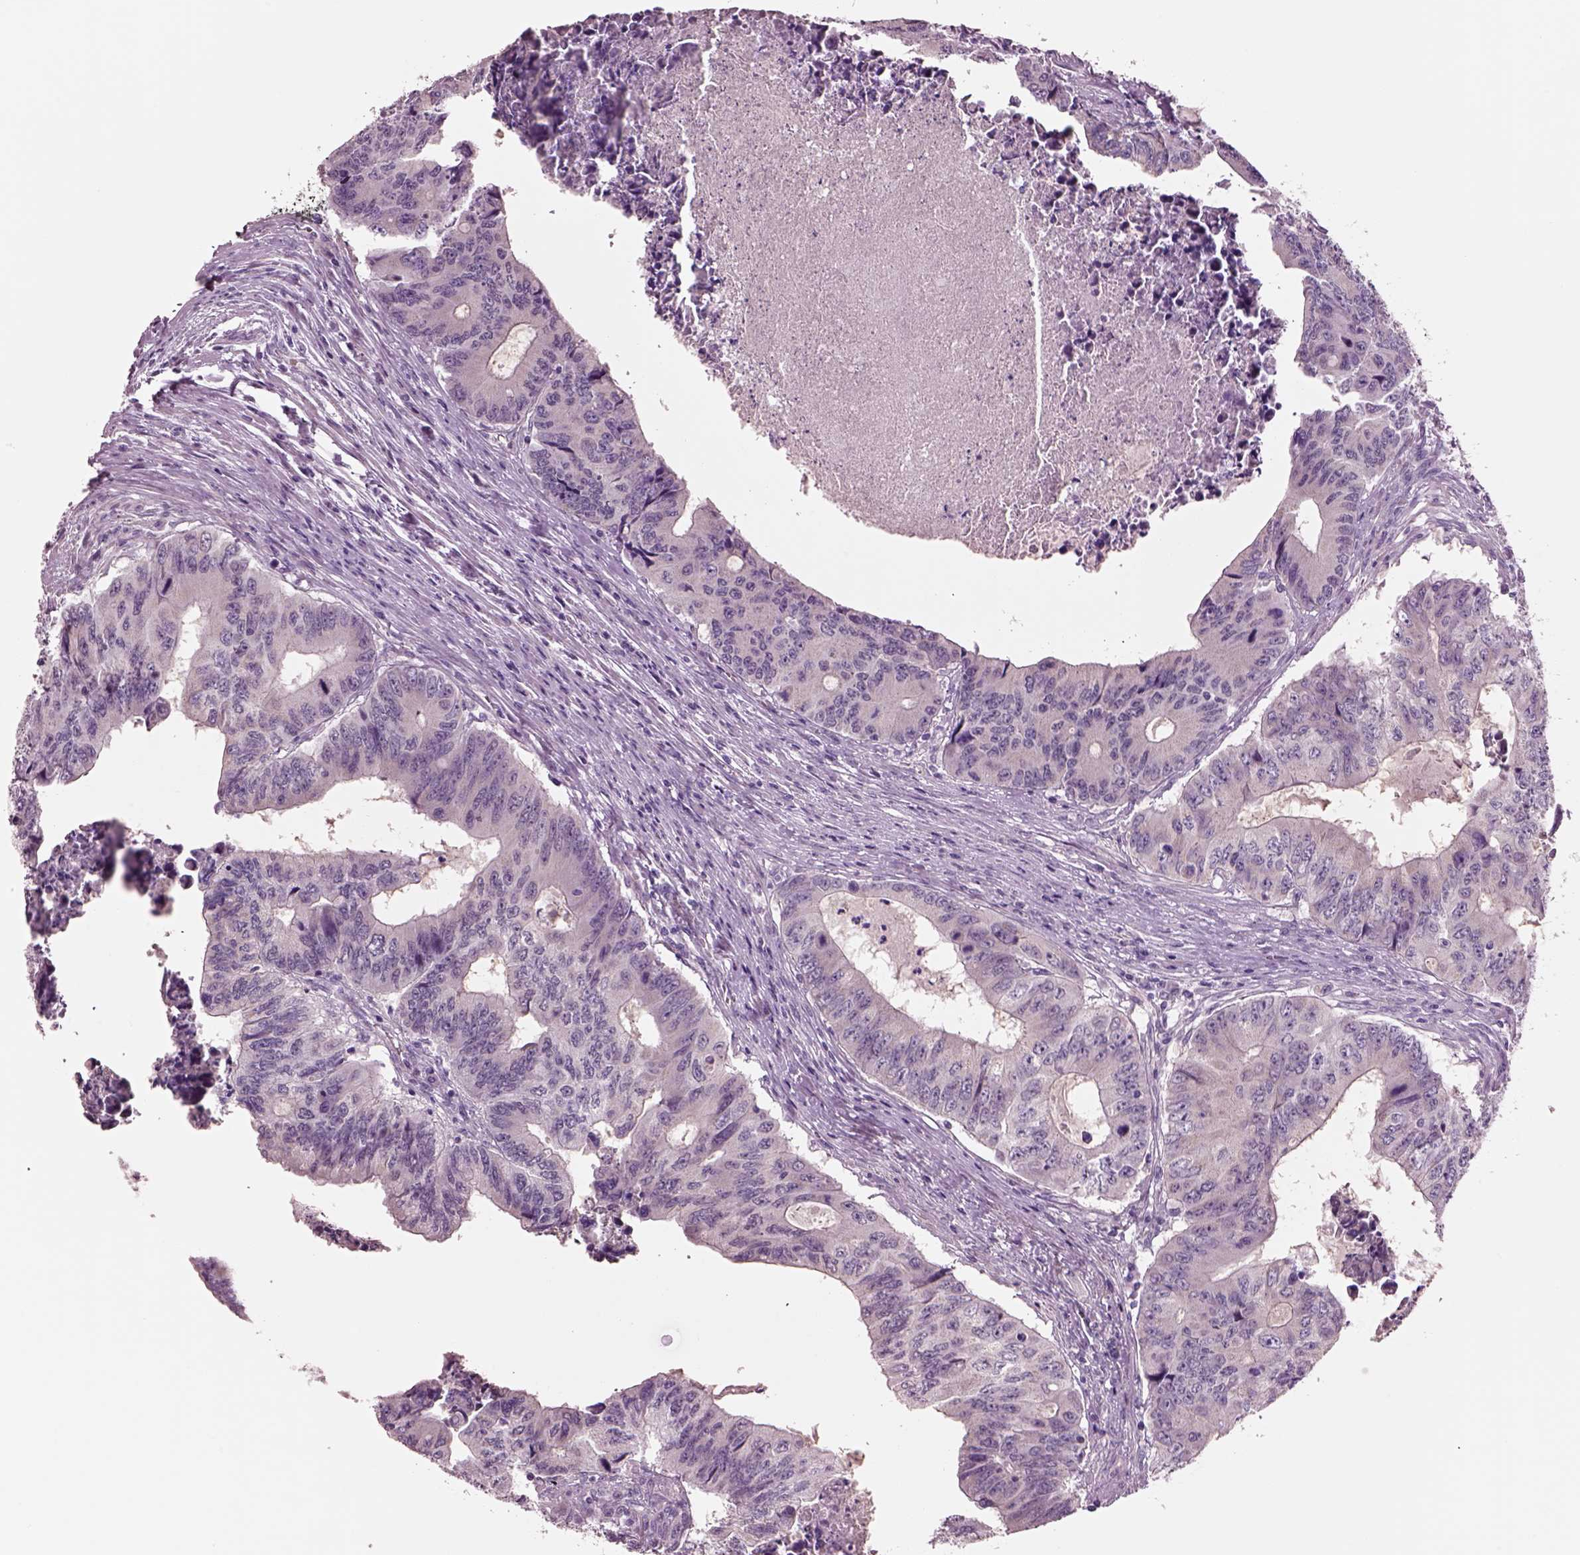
{"staining": {"intensity": "negative", "quantity": "none", "location": "none"}, "tissue": "colorectal cancer", "cell_type": "Tumor cells", "image_type": "cancer", "snomed": [{"axis": "morphology", "description": "Adenocarcinoma, NOS"}, {"axis": "topography", "description": "Colon"}], "caption": "High power microscopy micrograph of an immunohistochemistry histopathology image of colorectal adenocarcinoma, revealing no significant staining in tumor cells.", "gene": "SCML2", "patient": {"sex": "male", "age": 53}}